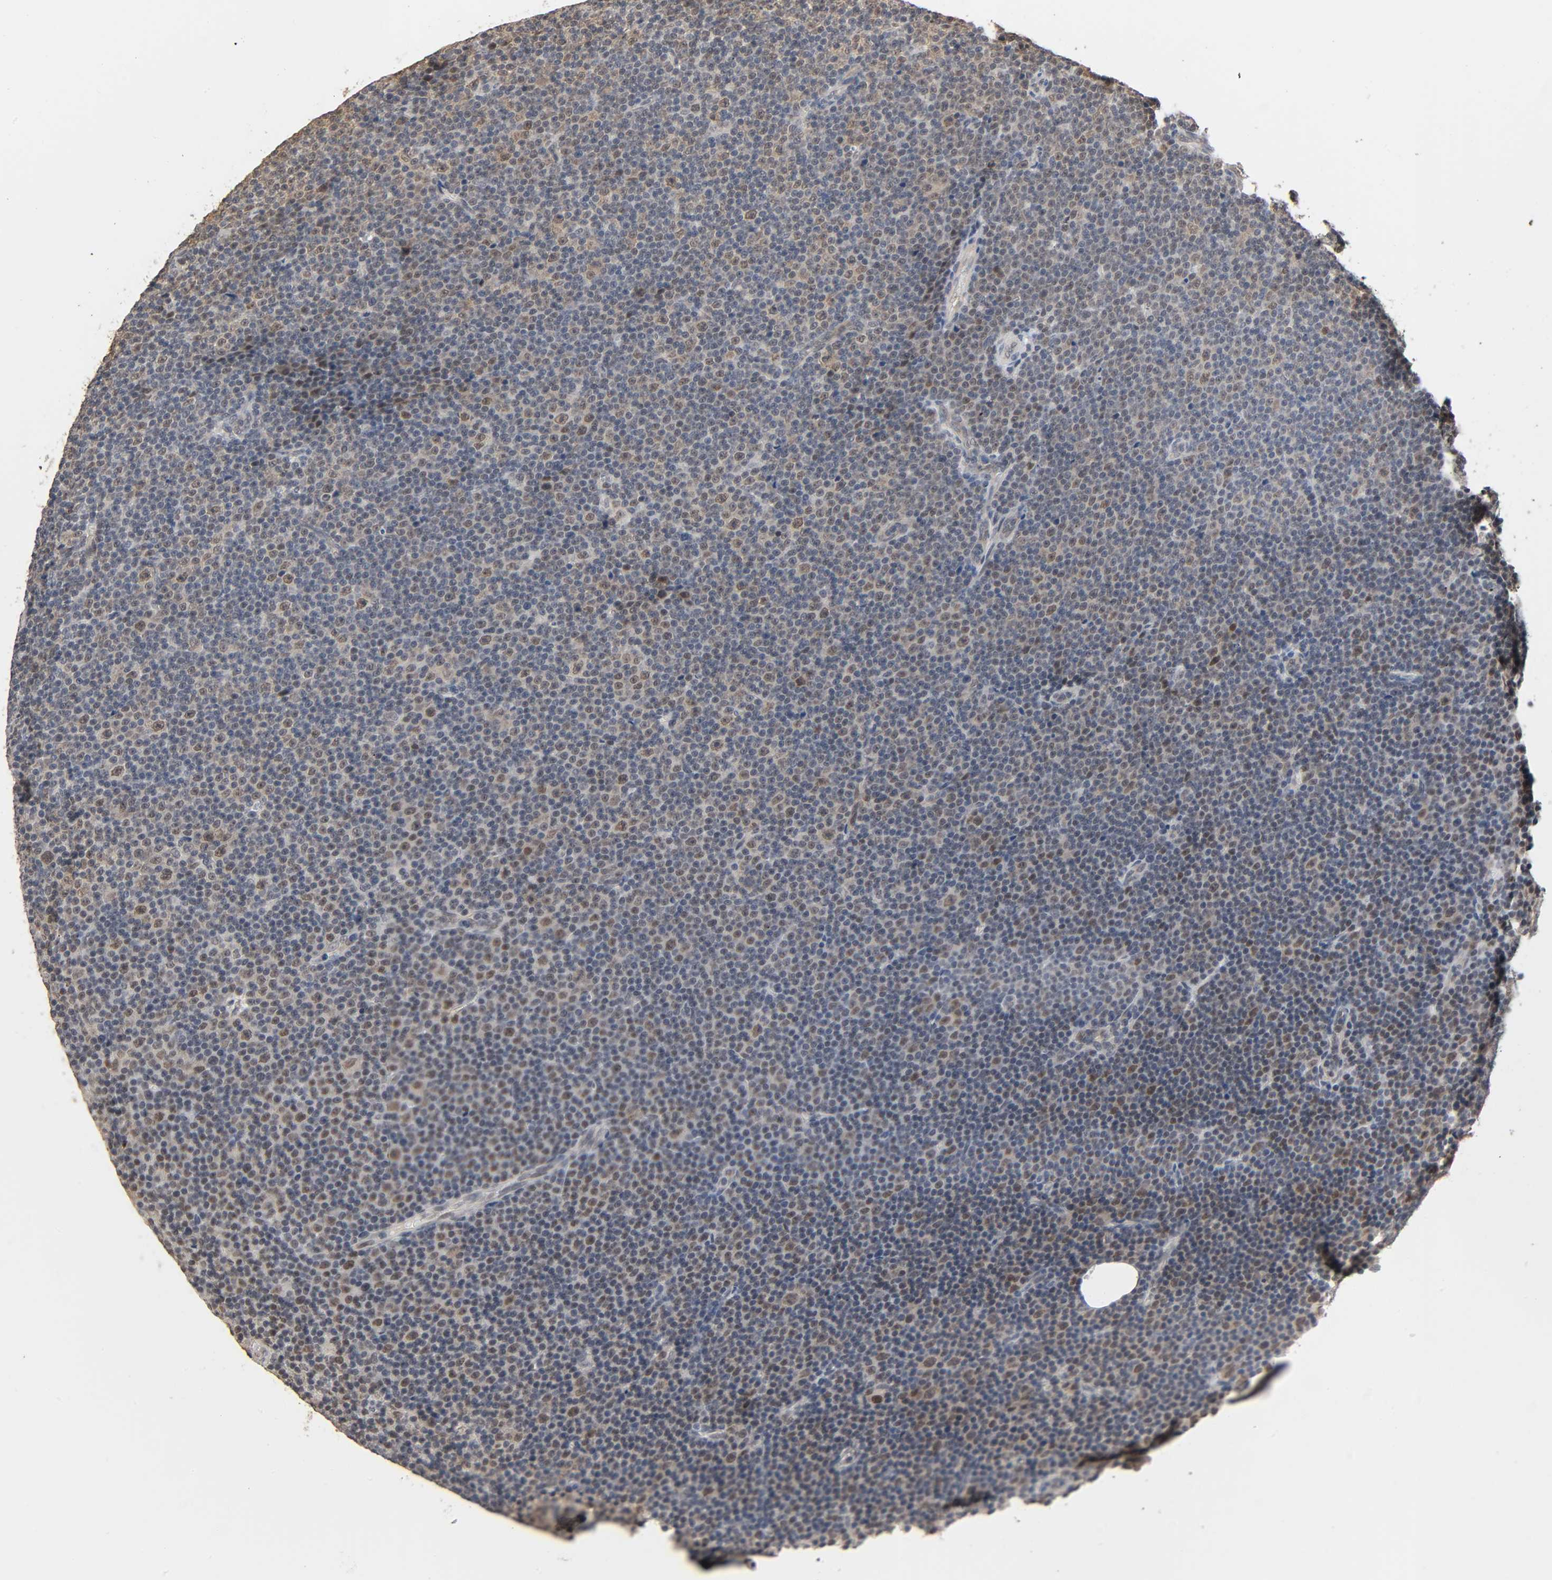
{"staining": {"intensity": "moderate", "quantity": "25%-75%", "location": "cytoplasmic/membranous,nuclear"}, "tissue": "lymphoma", "cell_type": "Tumor cells", "image_type": "cancer", "snomed": [{"axis": "morphology", "description": "Malignant lymphoma, non-Hodgkin's type, Low grade"}, {"axis": "topography", "description": "Lymph node"}], "caption": "This is an image of immunohistochemistry staining of lymphoma, which shows moderate expression in the cytoplasmic/membranous and nuclear of tumor cells.", "gene": "HTR1E", "patient": {"sex": "female", "age": 67}}